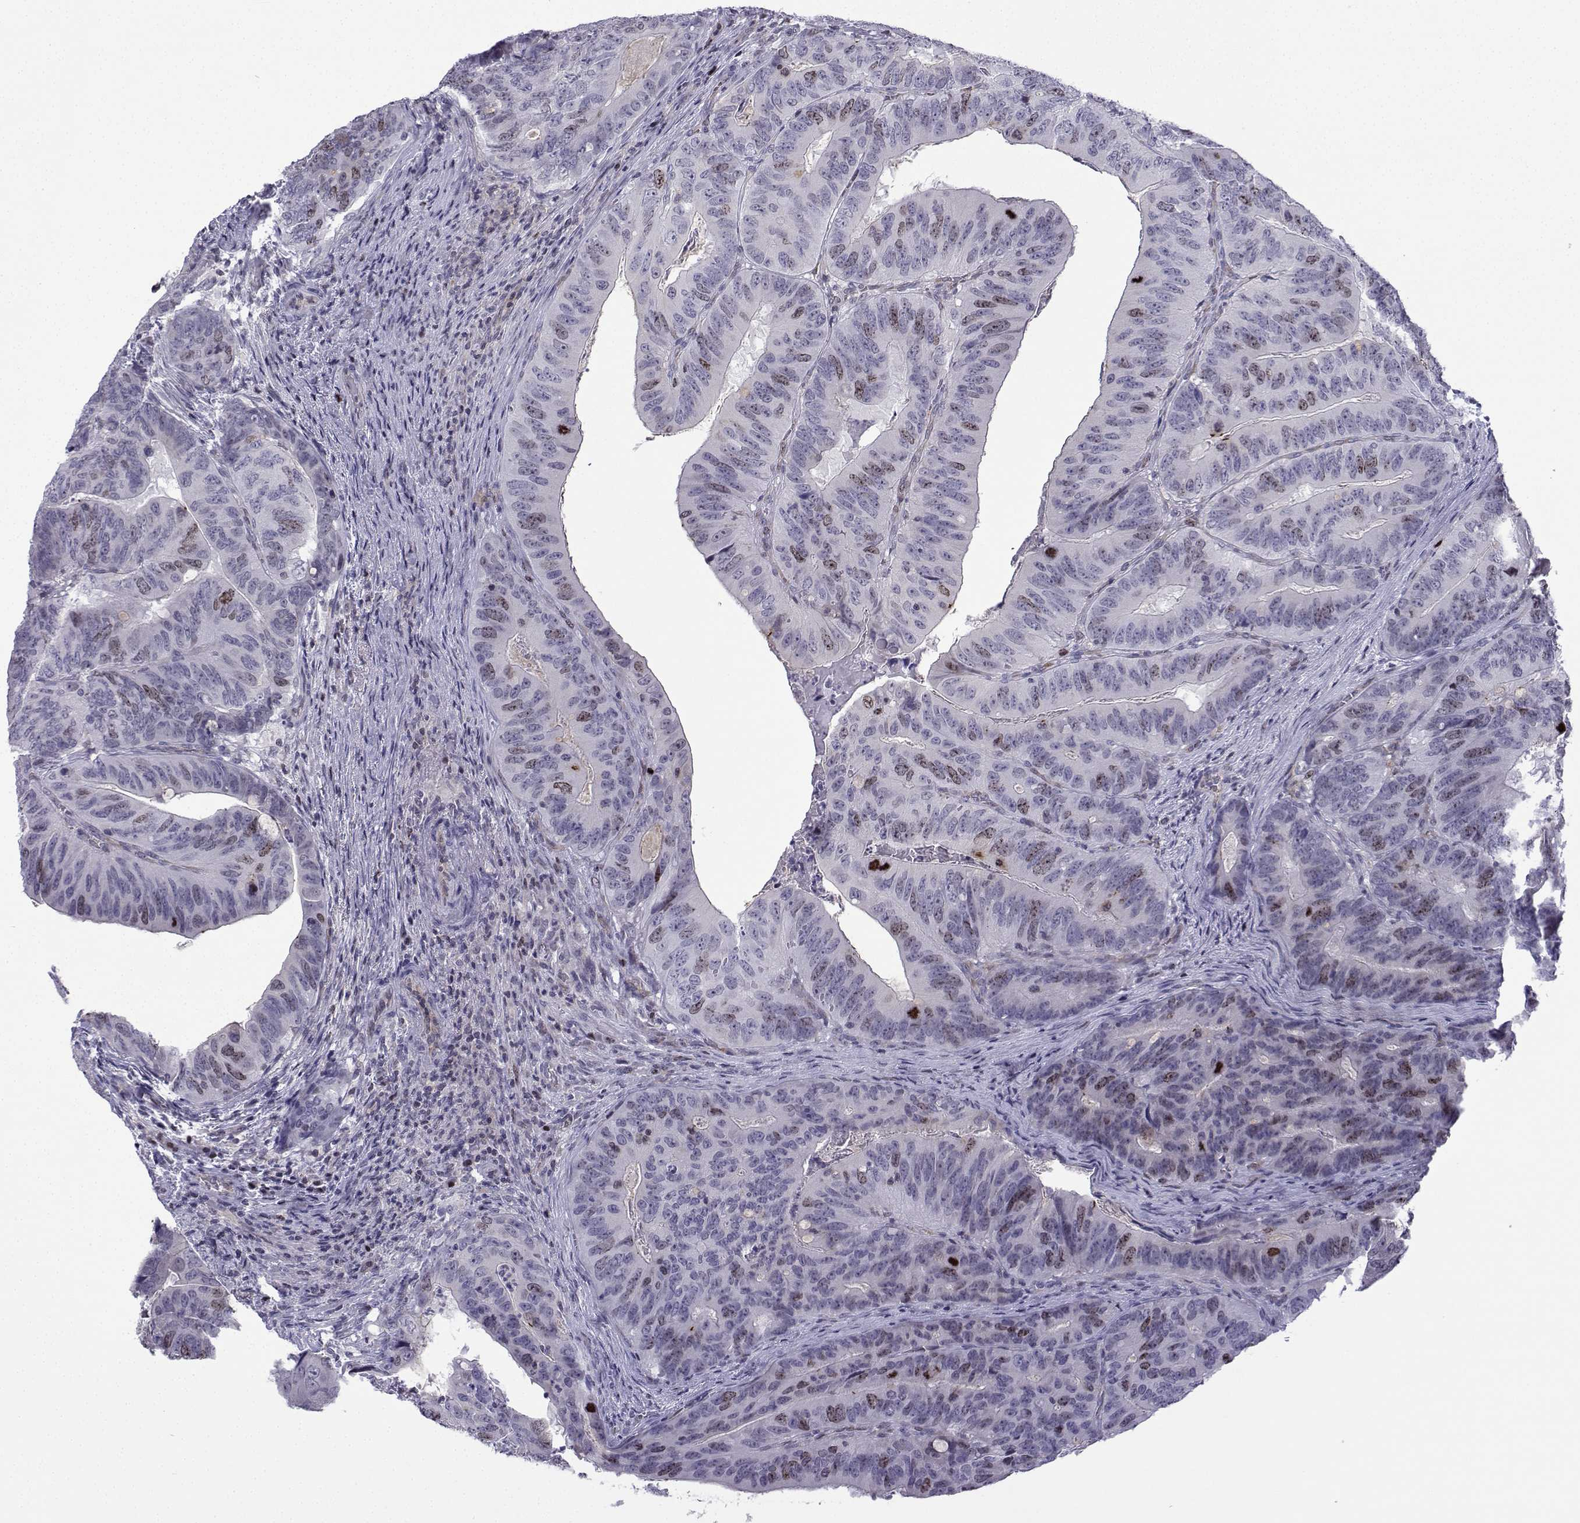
{"staining": {"intensity": "moderate", "quantity": "<25%", "location": "nuclear"}, "tissue": "colorectal cancer", "cell_type": "Tumor cells", "image_type": "cancer", "snomed": [{"axis": "morphology", "description": "Adenocarcinoma, NOS"}, {"axis": "topography", "description": "Colon"}], "caption": "Tumor cells display low levels of moderate nuclear expression in approximately <25% of cells in colorectal cancer. The protein of interest is stained brown, and the nuclei are stained in blue (DAB IHC with brightfield microscopy, high magnification).", "gene": "INCENP", "patient": {"sex": "male", "age": 79}}